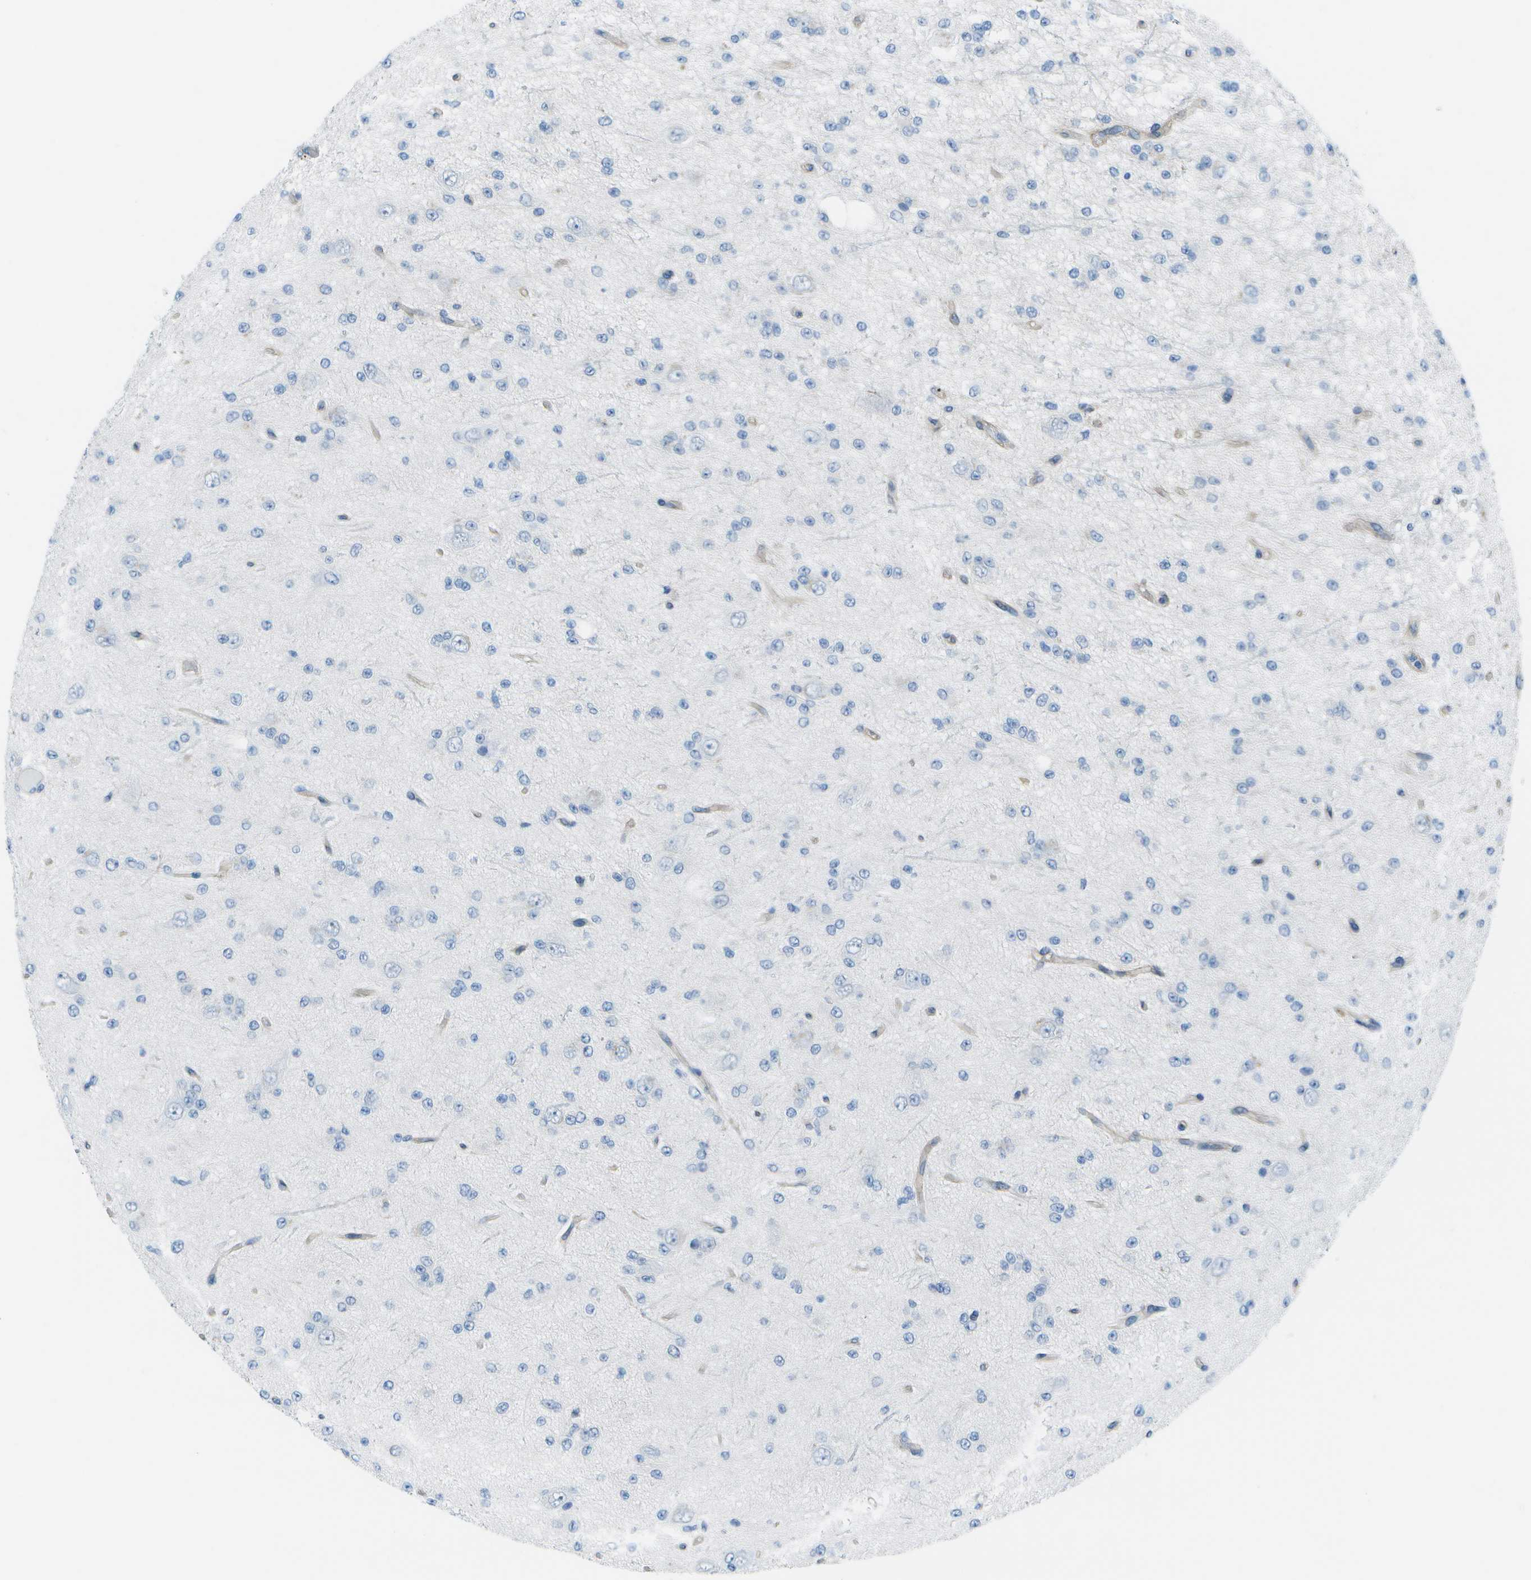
{"staining": {"intensity": "negative", "quantity": "none", "location": "none"}, "tissue": "glioma", "cell_type": "Tumor cells", "image_type": "cancer", "snomed": [{"axis": "morphology", "description": "Glioma, malignant, Low grade"}, {"axis": "topography", "description": "Brain"}], "caption": "High power microscopy image of an IHC photomicrograph of low-grade glioma (malignant), revealing no significant staining in tumor cells. (DAB (3,3'-diaminobenzidine) immunohistochemistry visualized using brightfield microscopy, high magnification).", "gene": "SORBS3", "patient": {"sex": "male", "age": 38}}